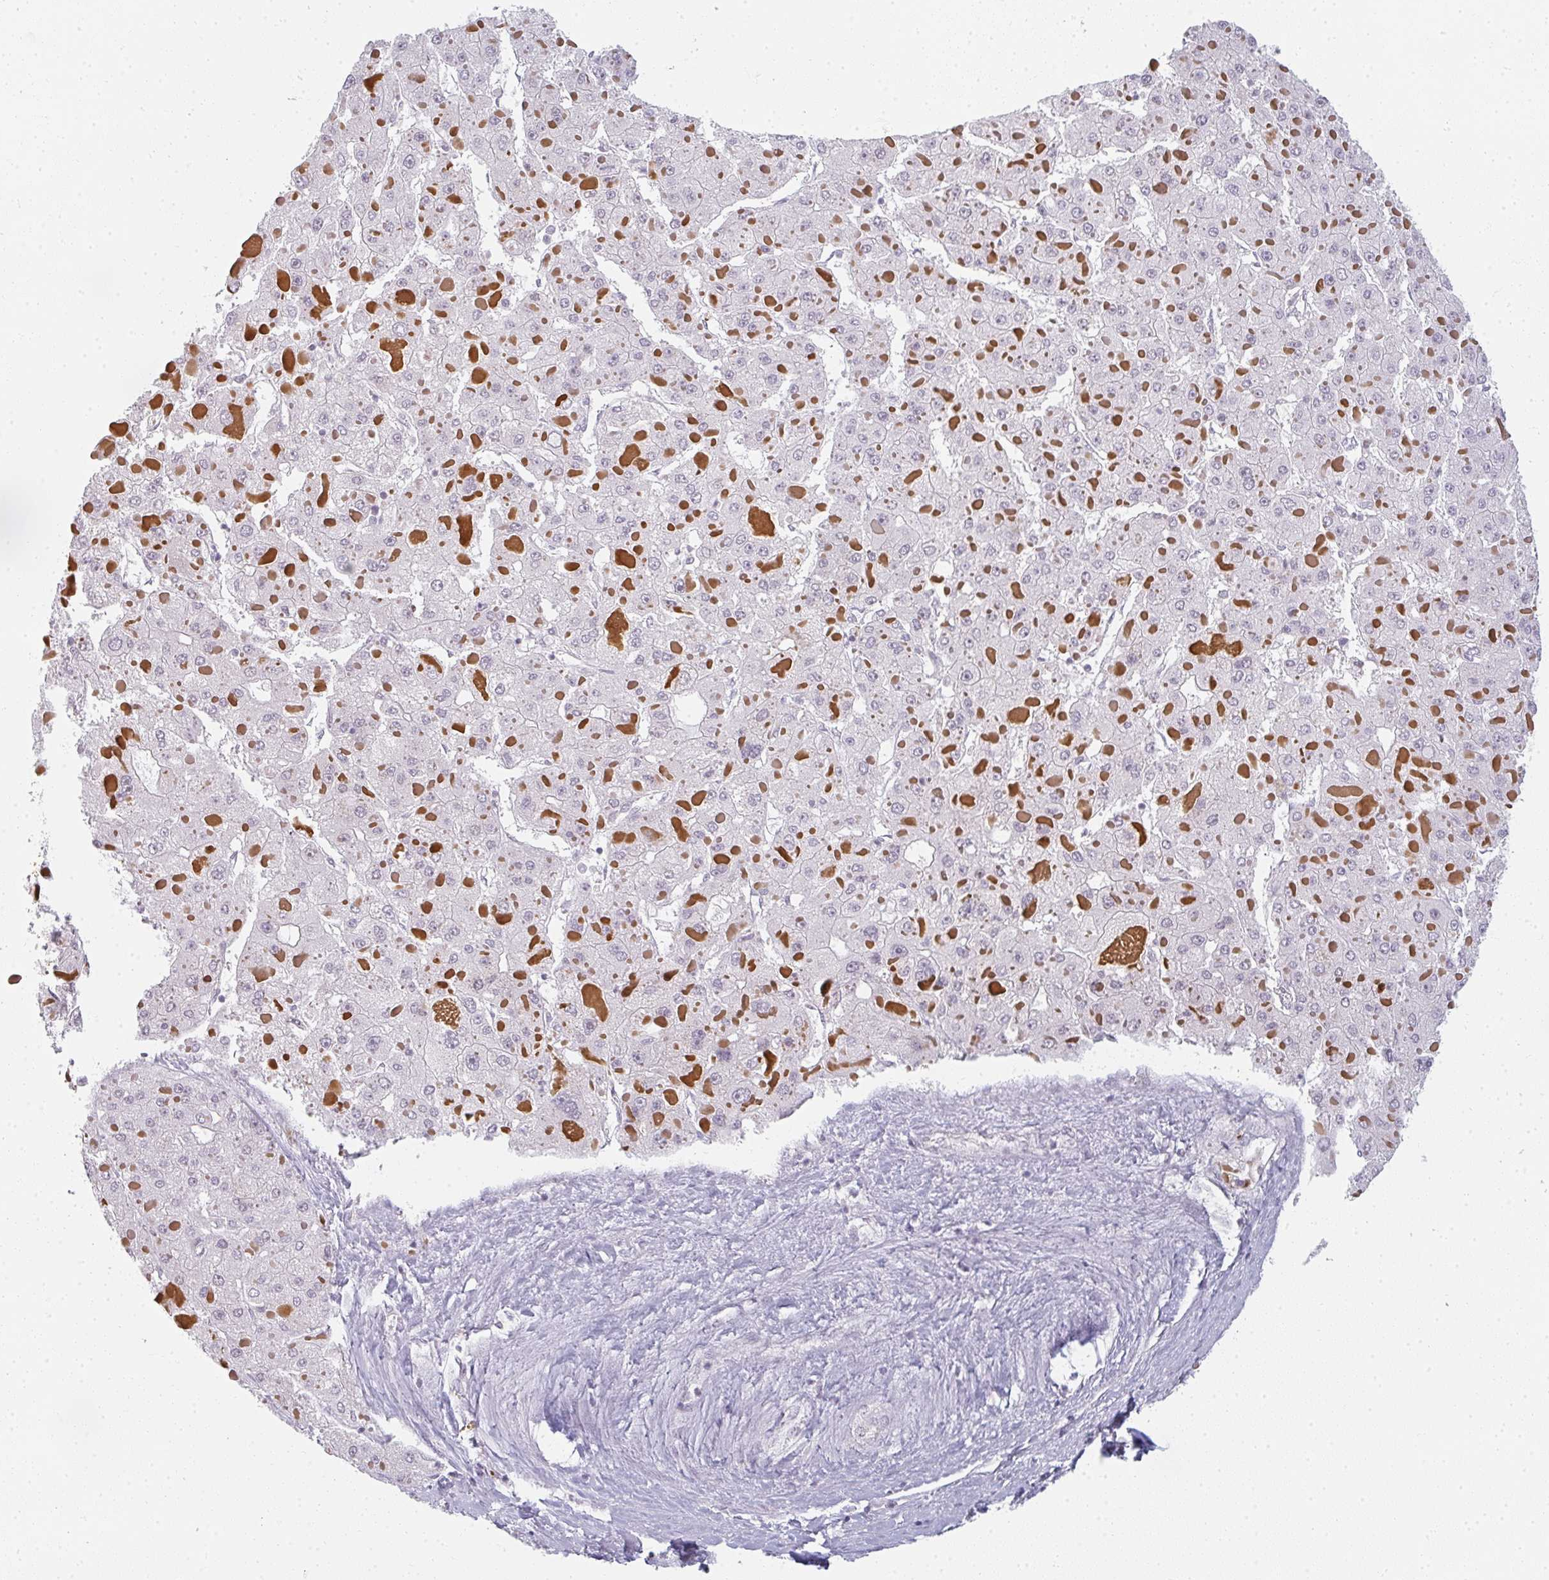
{"staining": {"intensity": "negative", "quantity": "none", "location": "none"}, "tissue": "liver cancer", "cell_type": "Tumor cells", "image_type": "cancer", "snomed": [{"axis": "morphology", "description": "Carcinoma, Hepatocellular, NOS"}, {"axis": "topography", "description": "Liver"}], "caption": "Tumor cells show no significant protein expression in liver cancer (hepatocellular carcinoma).", "gene": "RBBP6", "patient": {"sex": "female", "age": 73}}